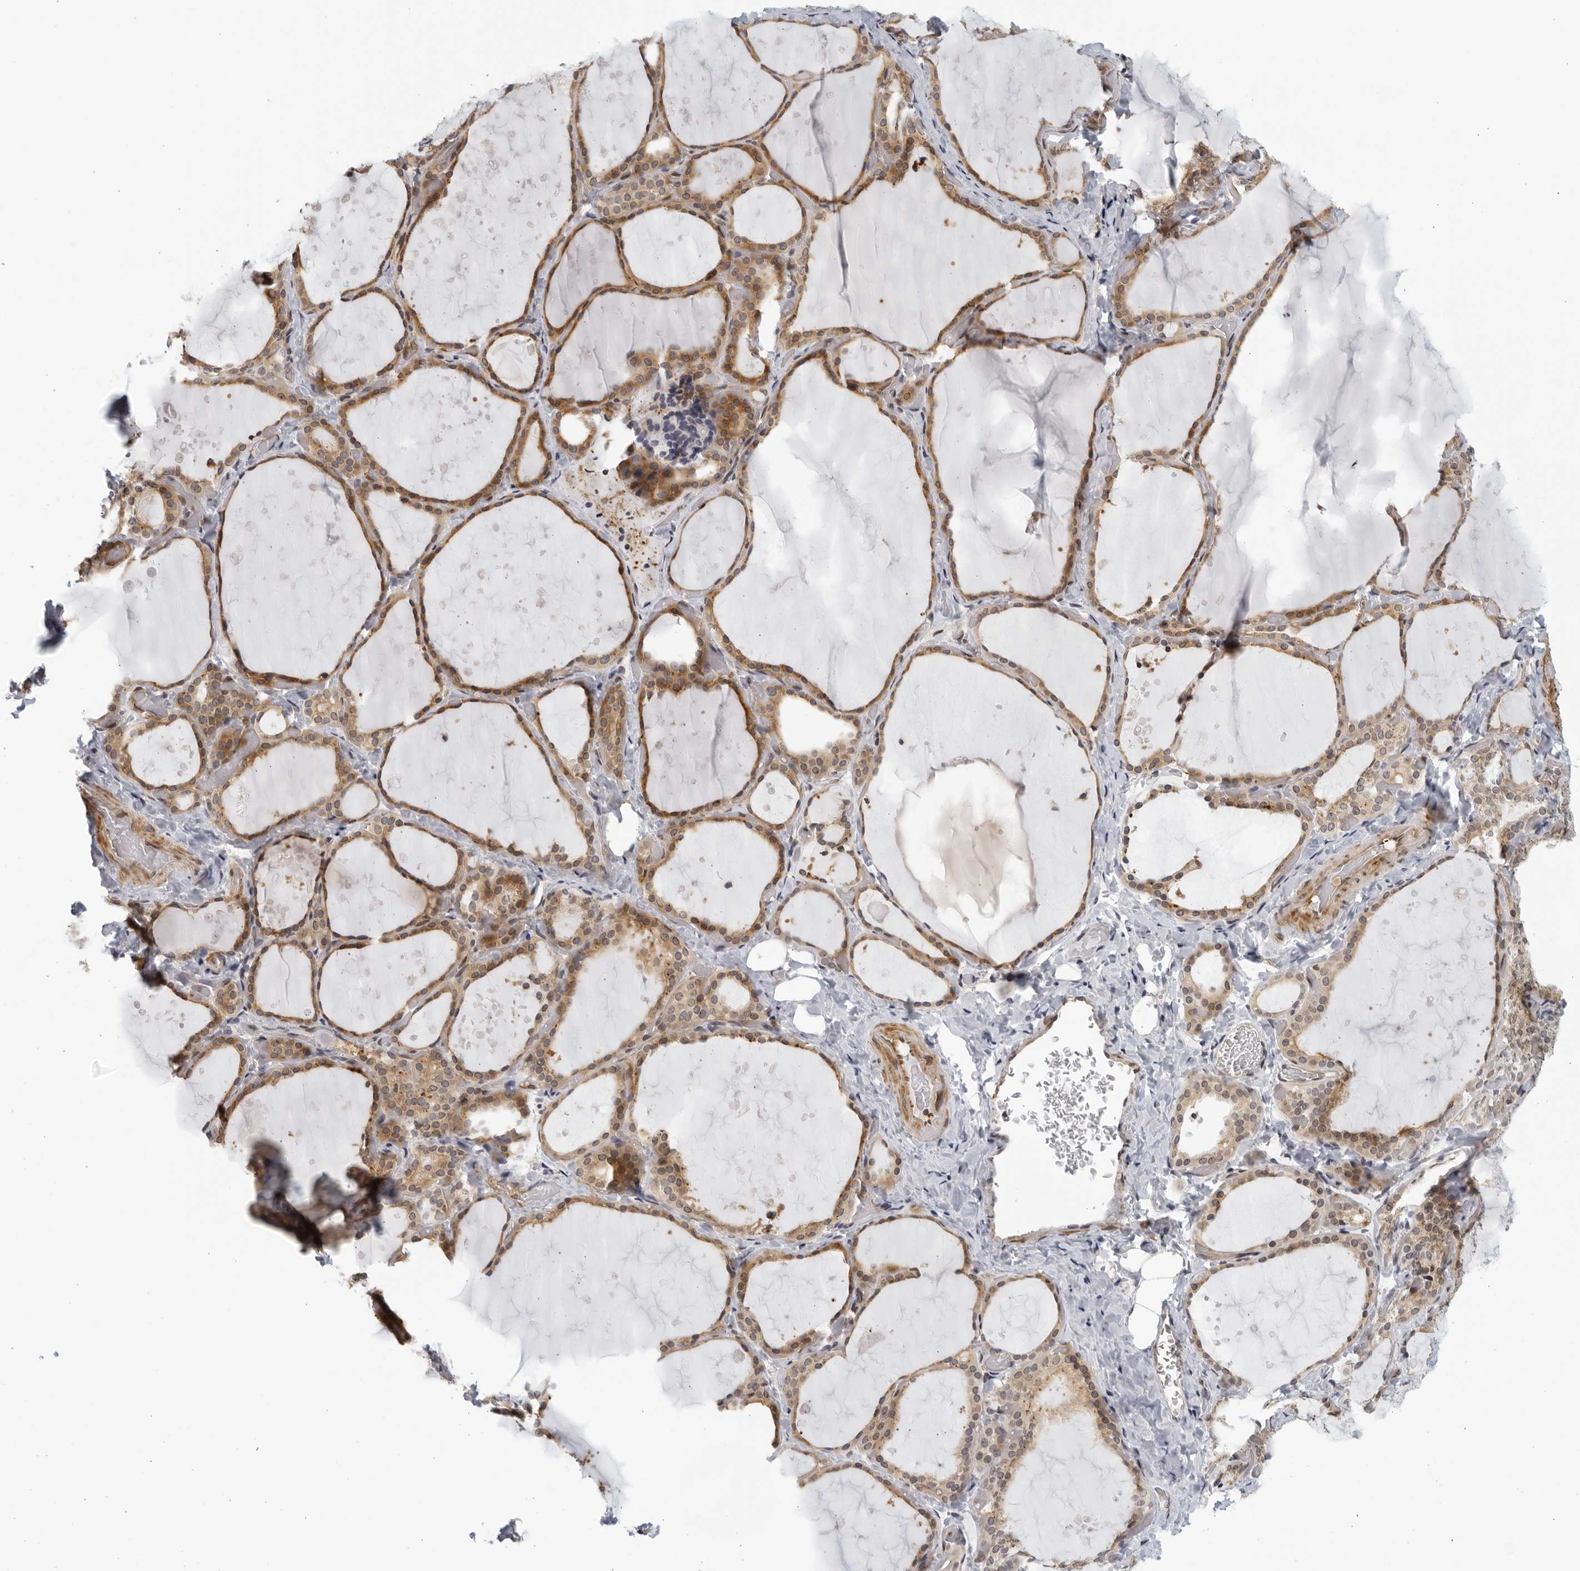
{"staining": {"intensity": "moderate", "quantity": ">75%", "location": "cytoplasmic/membranous"}, "tissue": "thyroid gland", "cell_type": "Glandular cells", "image_type": "normal", "snomed": [{"axis": "morphology", "description": "Normal tissue, NOS"}, {"axis": "topography", "description": "Thyroid gland"}], "caption": "A brown stain shows moderate cytoplasmic/membranous positivity of a protein in glandular cells of unremarkable thyroid gland.", "gene": "SERTAD4", "patient": {"sex": "female", "age": 44}}